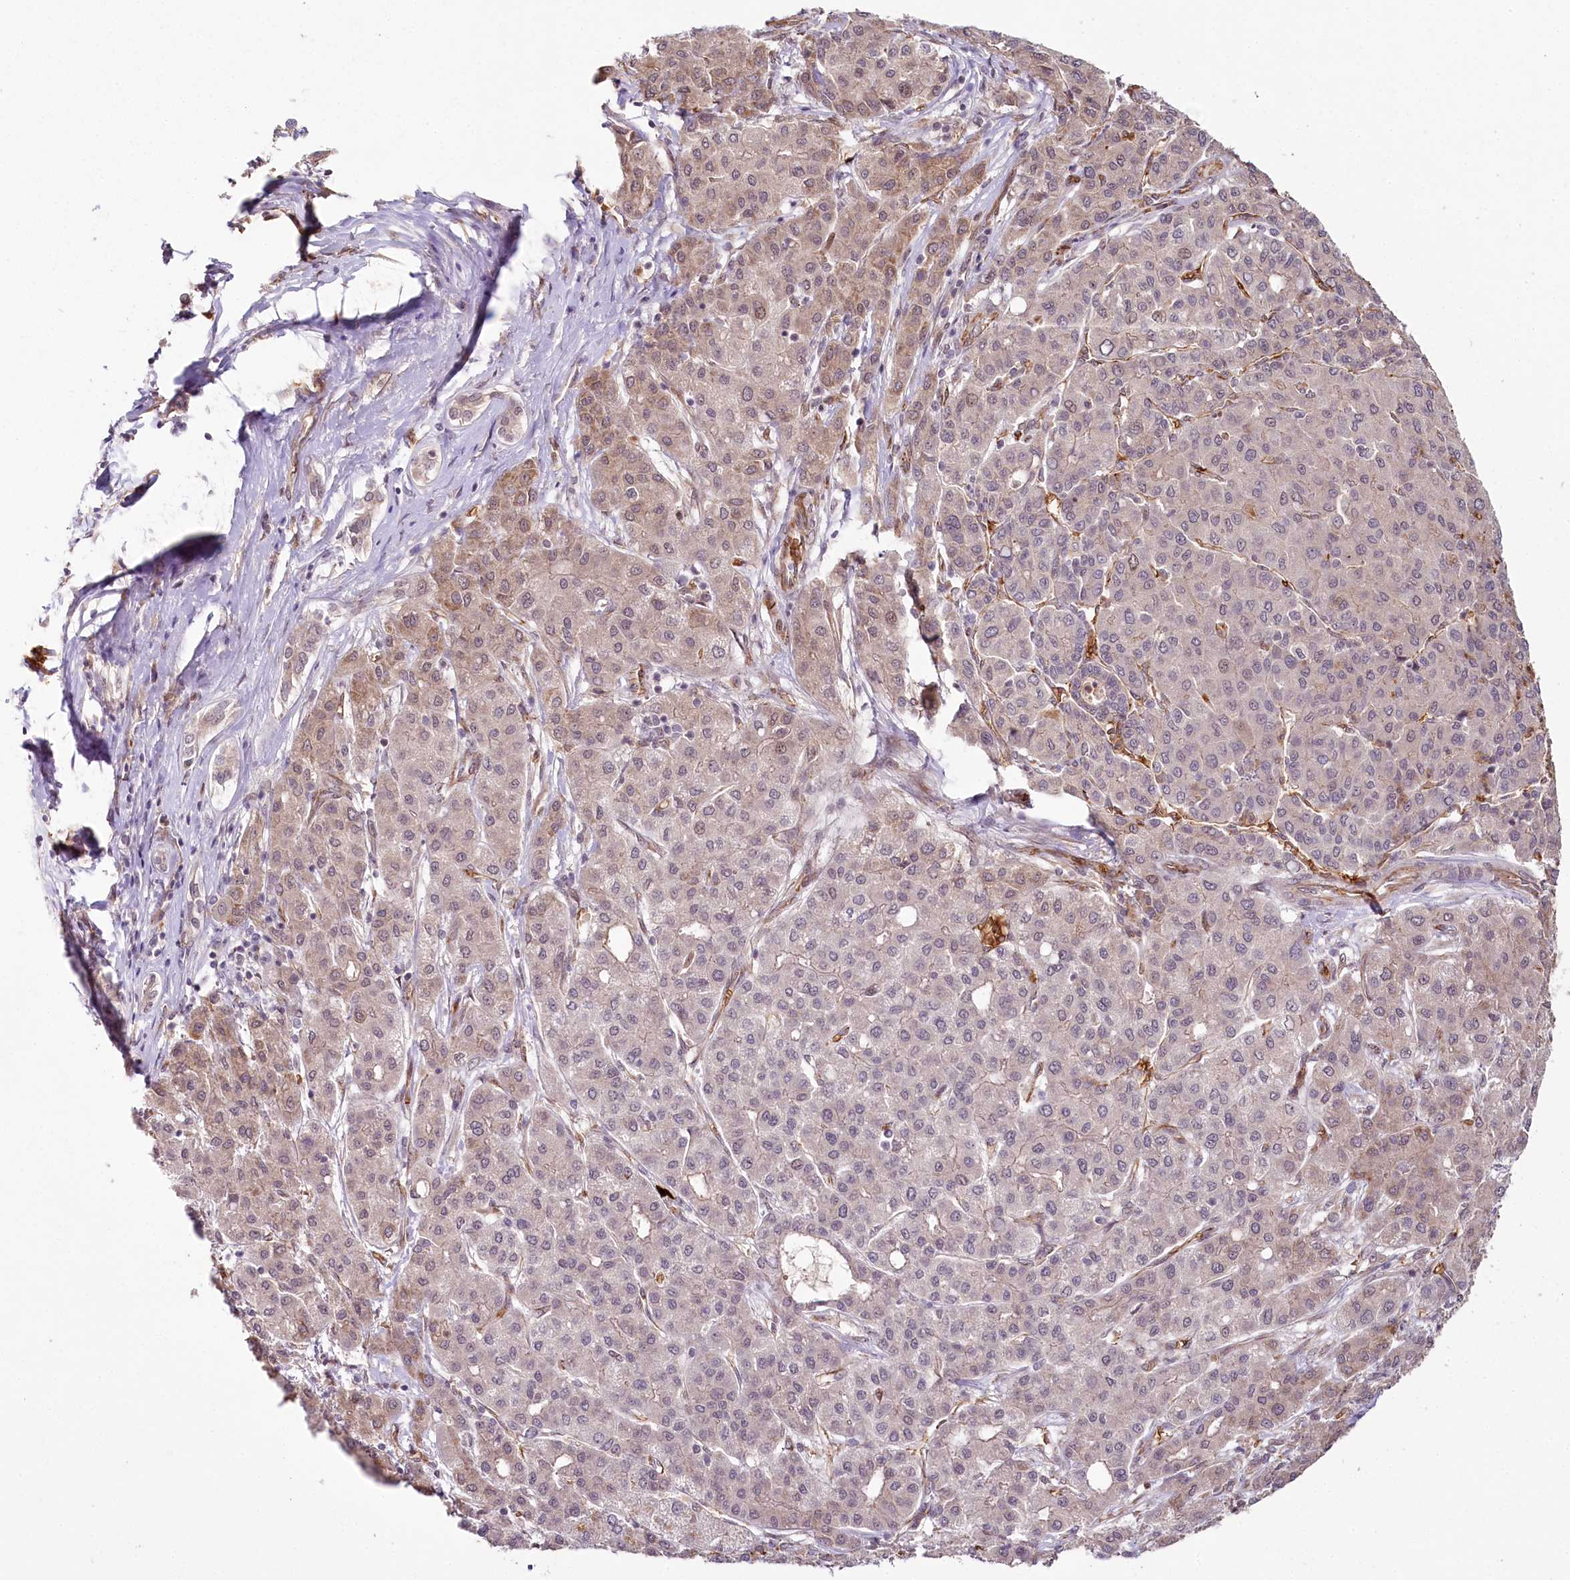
{"staining": {"intensity": "weak", "quantity": "<25%", "location": "cytoplasmic/membranous,nuclear"}, "tissue": "liver cancer", "cell_type": "Tumor cells", "image_type": "cancer", "snomed": [{"axis": "morphology", "description": "Carcinoma, Hepatocellular, NOS"}, {"axis": "topography", "description": "Liver"}], "caption": "Tumor cells are negative for brown protein staining in liver hepatocellular carcinoma.", "gene": "ALKBH8", "patient": {"sex": "male", "age": 65}}